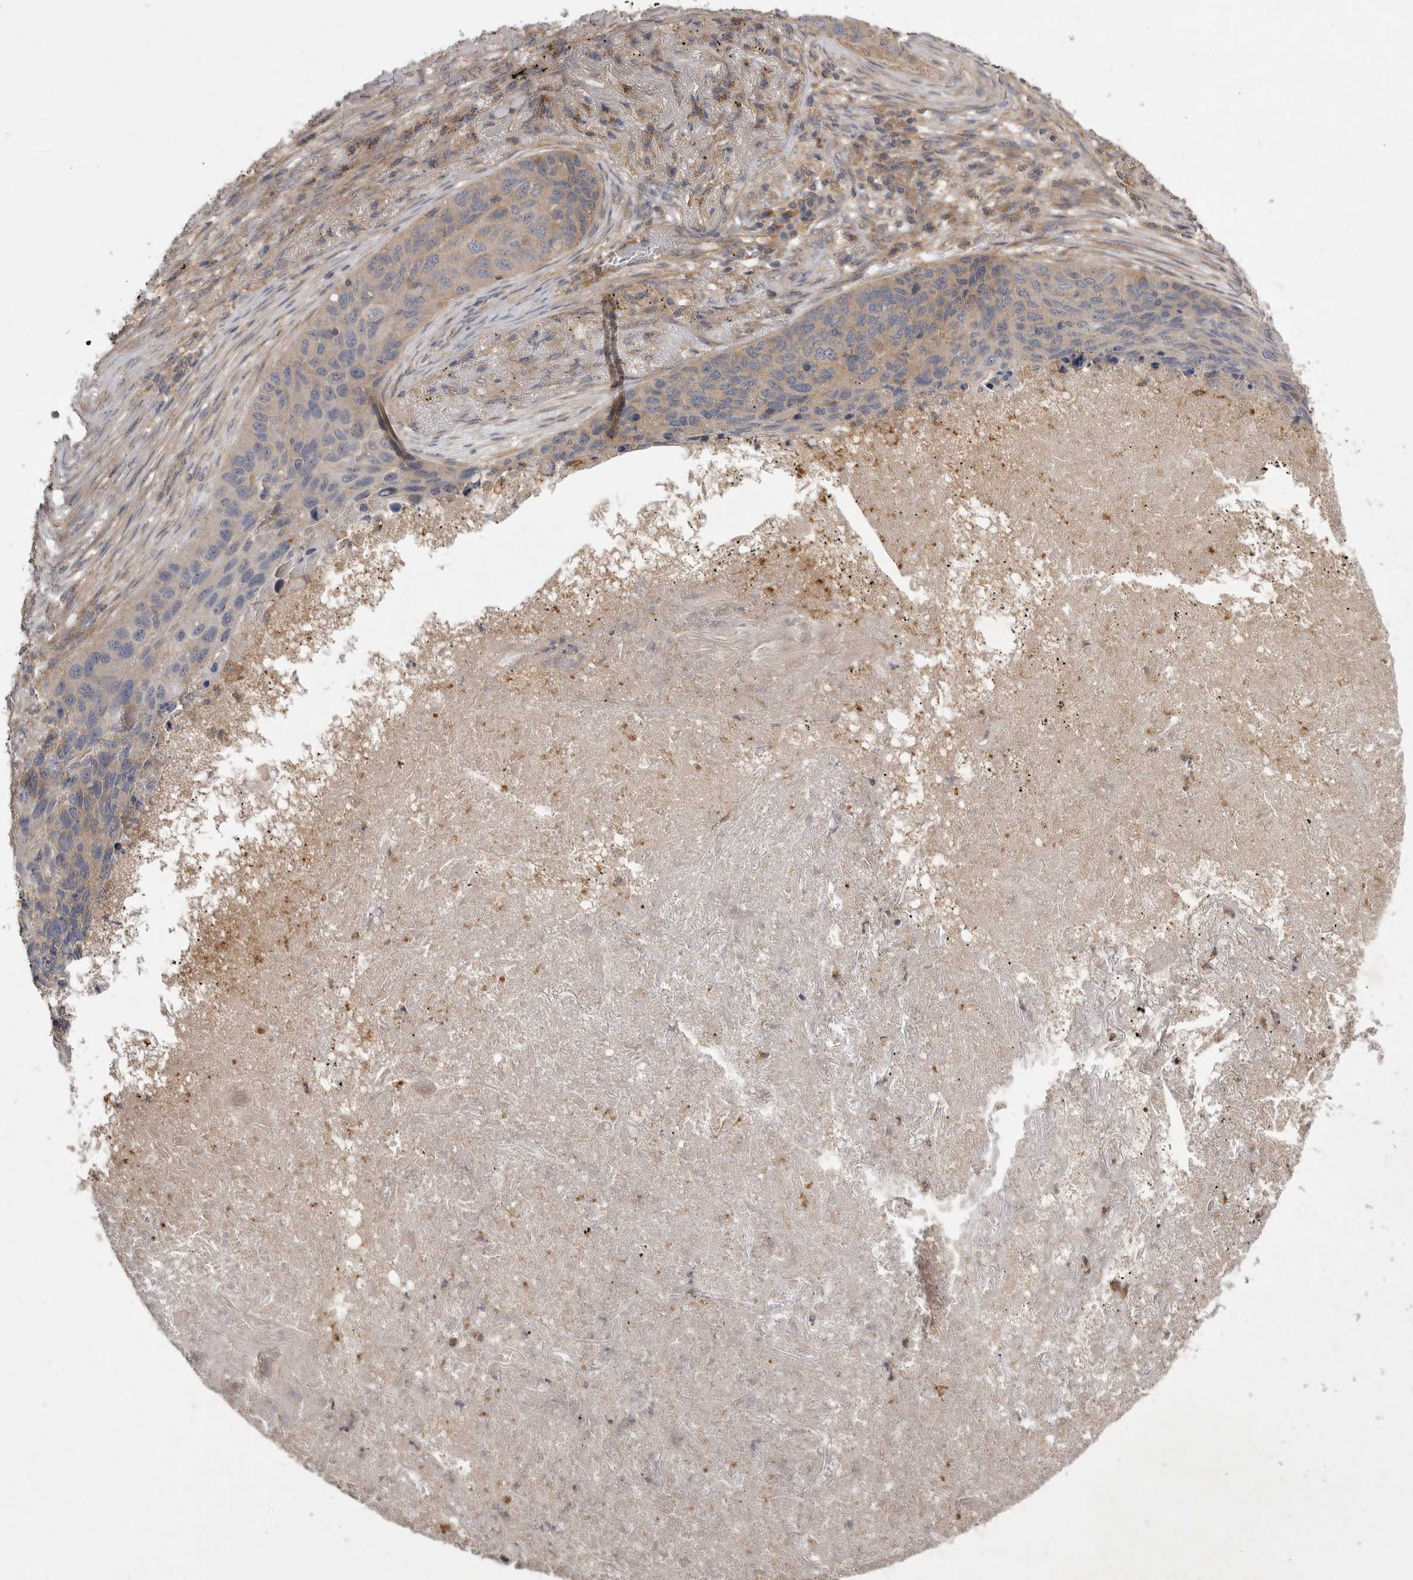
{"staining": {"intensity": "negative", "quantity": "none", "location": "none"}, "tissue": "lung cancer", "cell_type": "Tumor cells", "image_type": "cancer", "snomed": [{"axis": "morphology", "description": "Squamous cell carcinoma, NOS"}, {"axis": "topography", "description": "Lung"}], "caption": "Immunohistochemistry (IHC) photomicrograph of neoplastic tissue: human lung cancer stained with DAB (3,3'-diaminobenzidine) displays no significant protein staining in tumor cells. (DAB IHC visualized using brightfield microscopy, high magnification).", "gene": "ZNF232", "patient": {"sex": "female", "age": 63}}